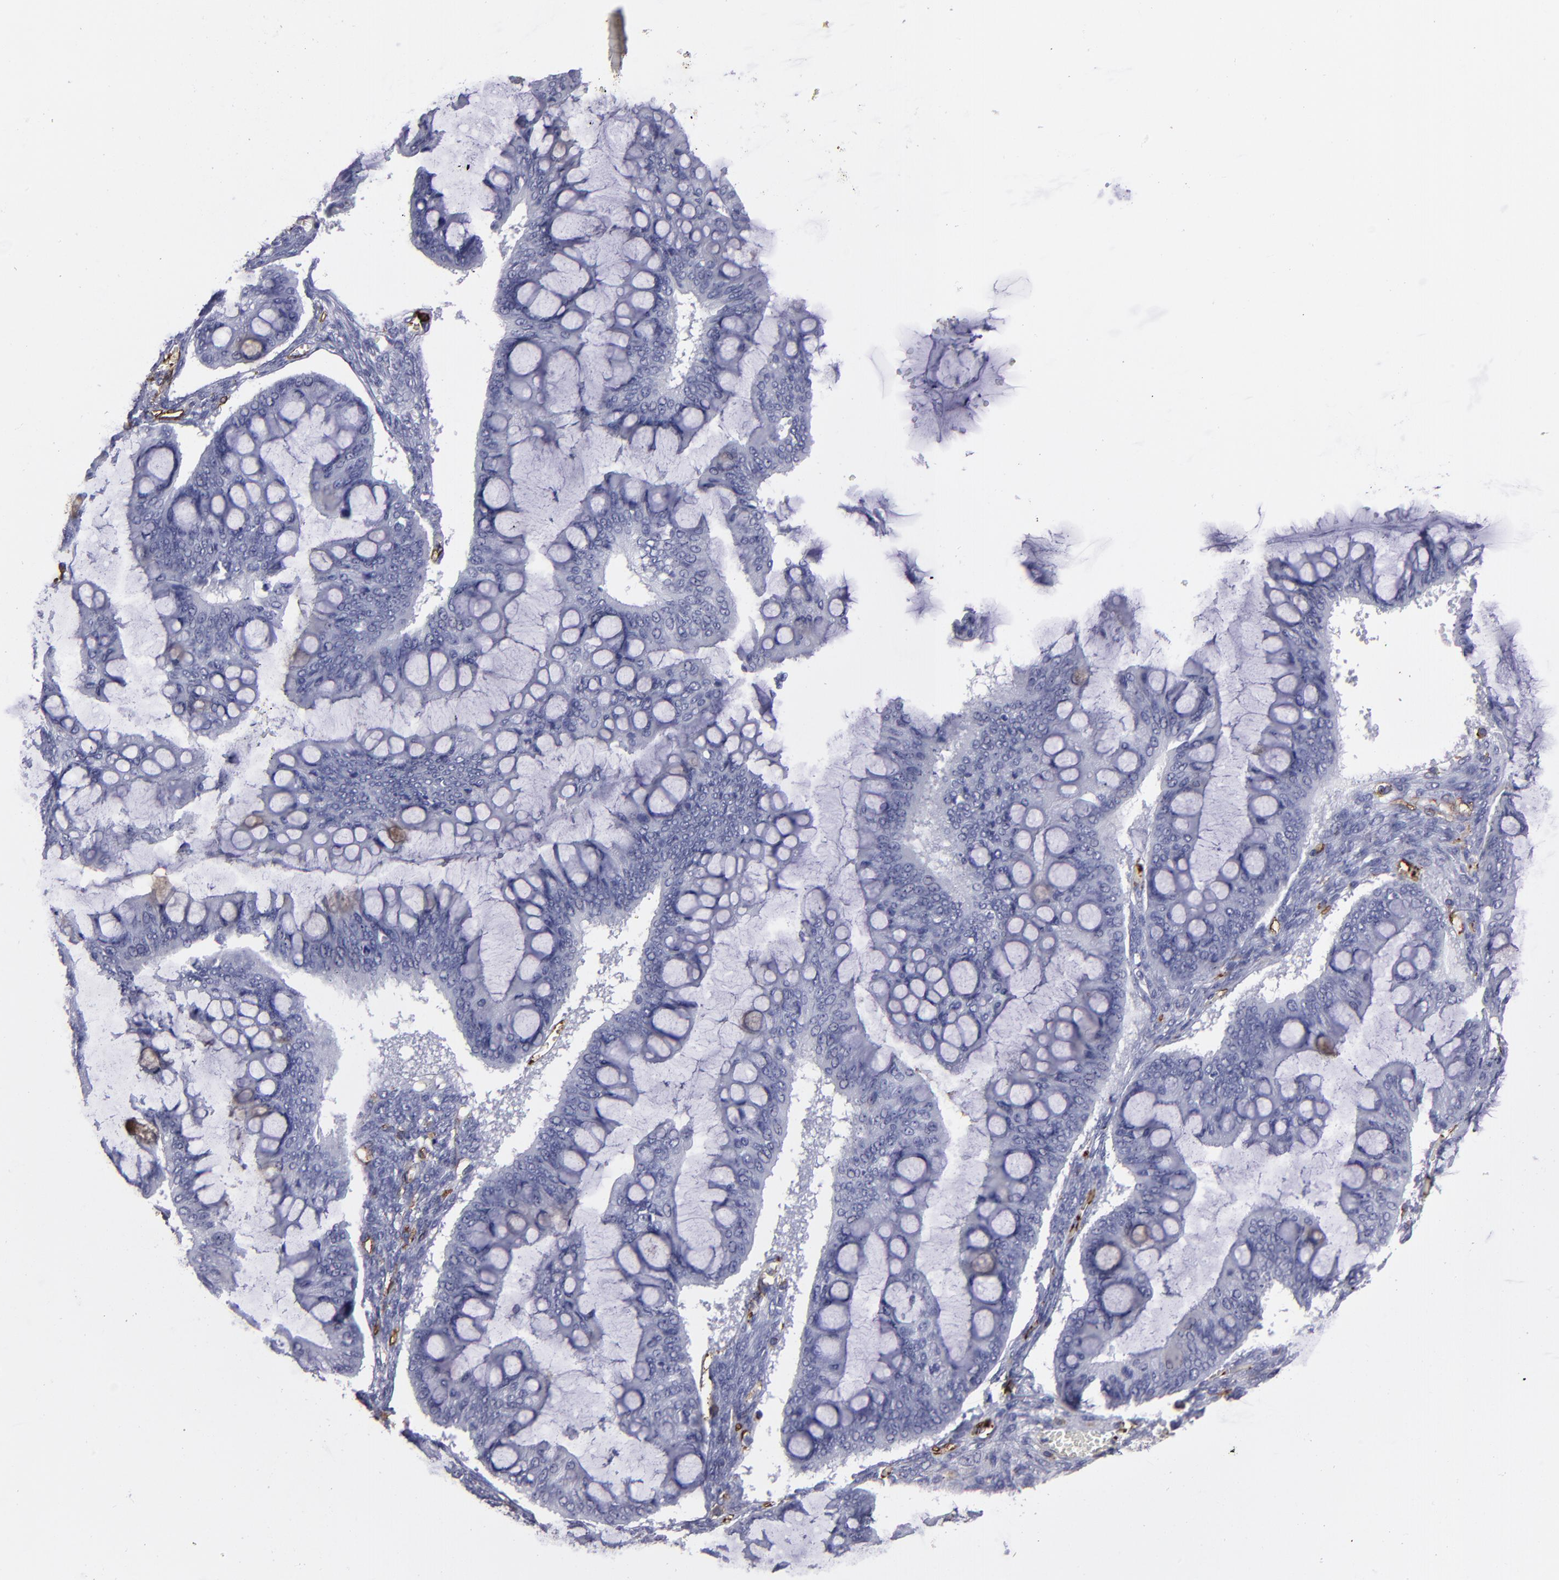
{"staining": {"intensity": "negative", "quantity": "none", "location": "none"}, "tissue": "ovarian cancer", "cell_type": "Tumor cells", "image_type": "cancer", "snomed": [{"axis": "morphology", "description": "Cystadenocarcinoma, mucinous, NOS"}, {"axis": "topography", "description": "Ovary"}], "caption": "High magnification brightfield microscopy of ovarian cancer stained with DAB (3,3'-diaminobenzidine) (brown) and counterstained with hematoxylin (blue): tumor cells show no significant staining.", "gene": "CD36", "patient": {"sex": "female", "age": 73}}